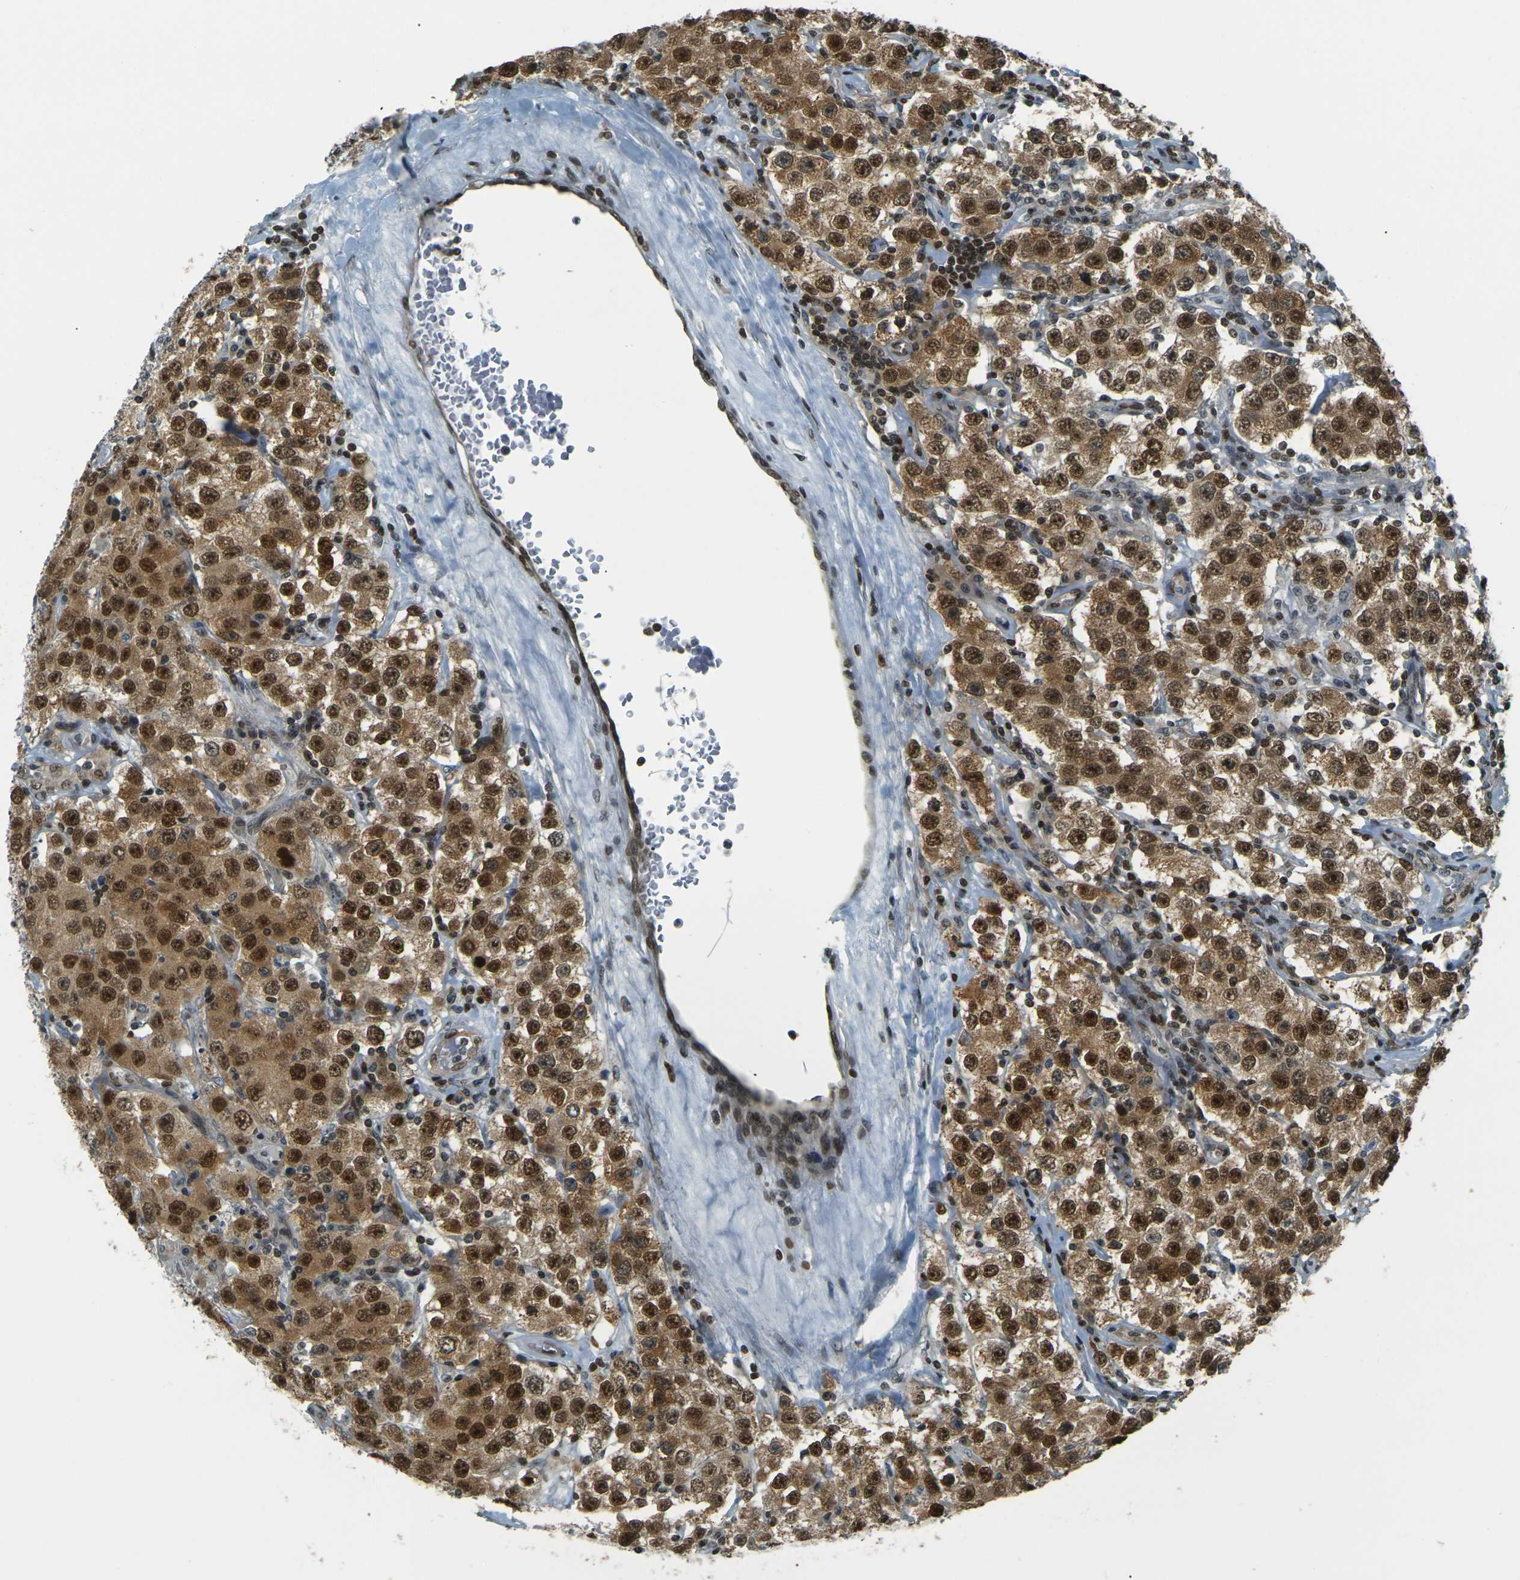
{"staining": {"intensity": "strong", "quantity": ">75%", "location": "cytoplasmic/membranous,nuclear"}, "tissue": "testis cancer", "cell_type": "Tumor cells", "image_type": "cancer", "snomed": [{"axis": "morphology", "description": "Seminoma, NOS"}, {"axis": "topography", "description": "Testis"}], "caption": "Testis cancer stained with DAB immunohistochemistry (IHC) exhibits high levels of strong cytoplasmic/membranous and nuclear expression in approximately >75% of tumor cells.", "gene": "NHEJ1", "patient": {"sex": "male", "age": 52}}